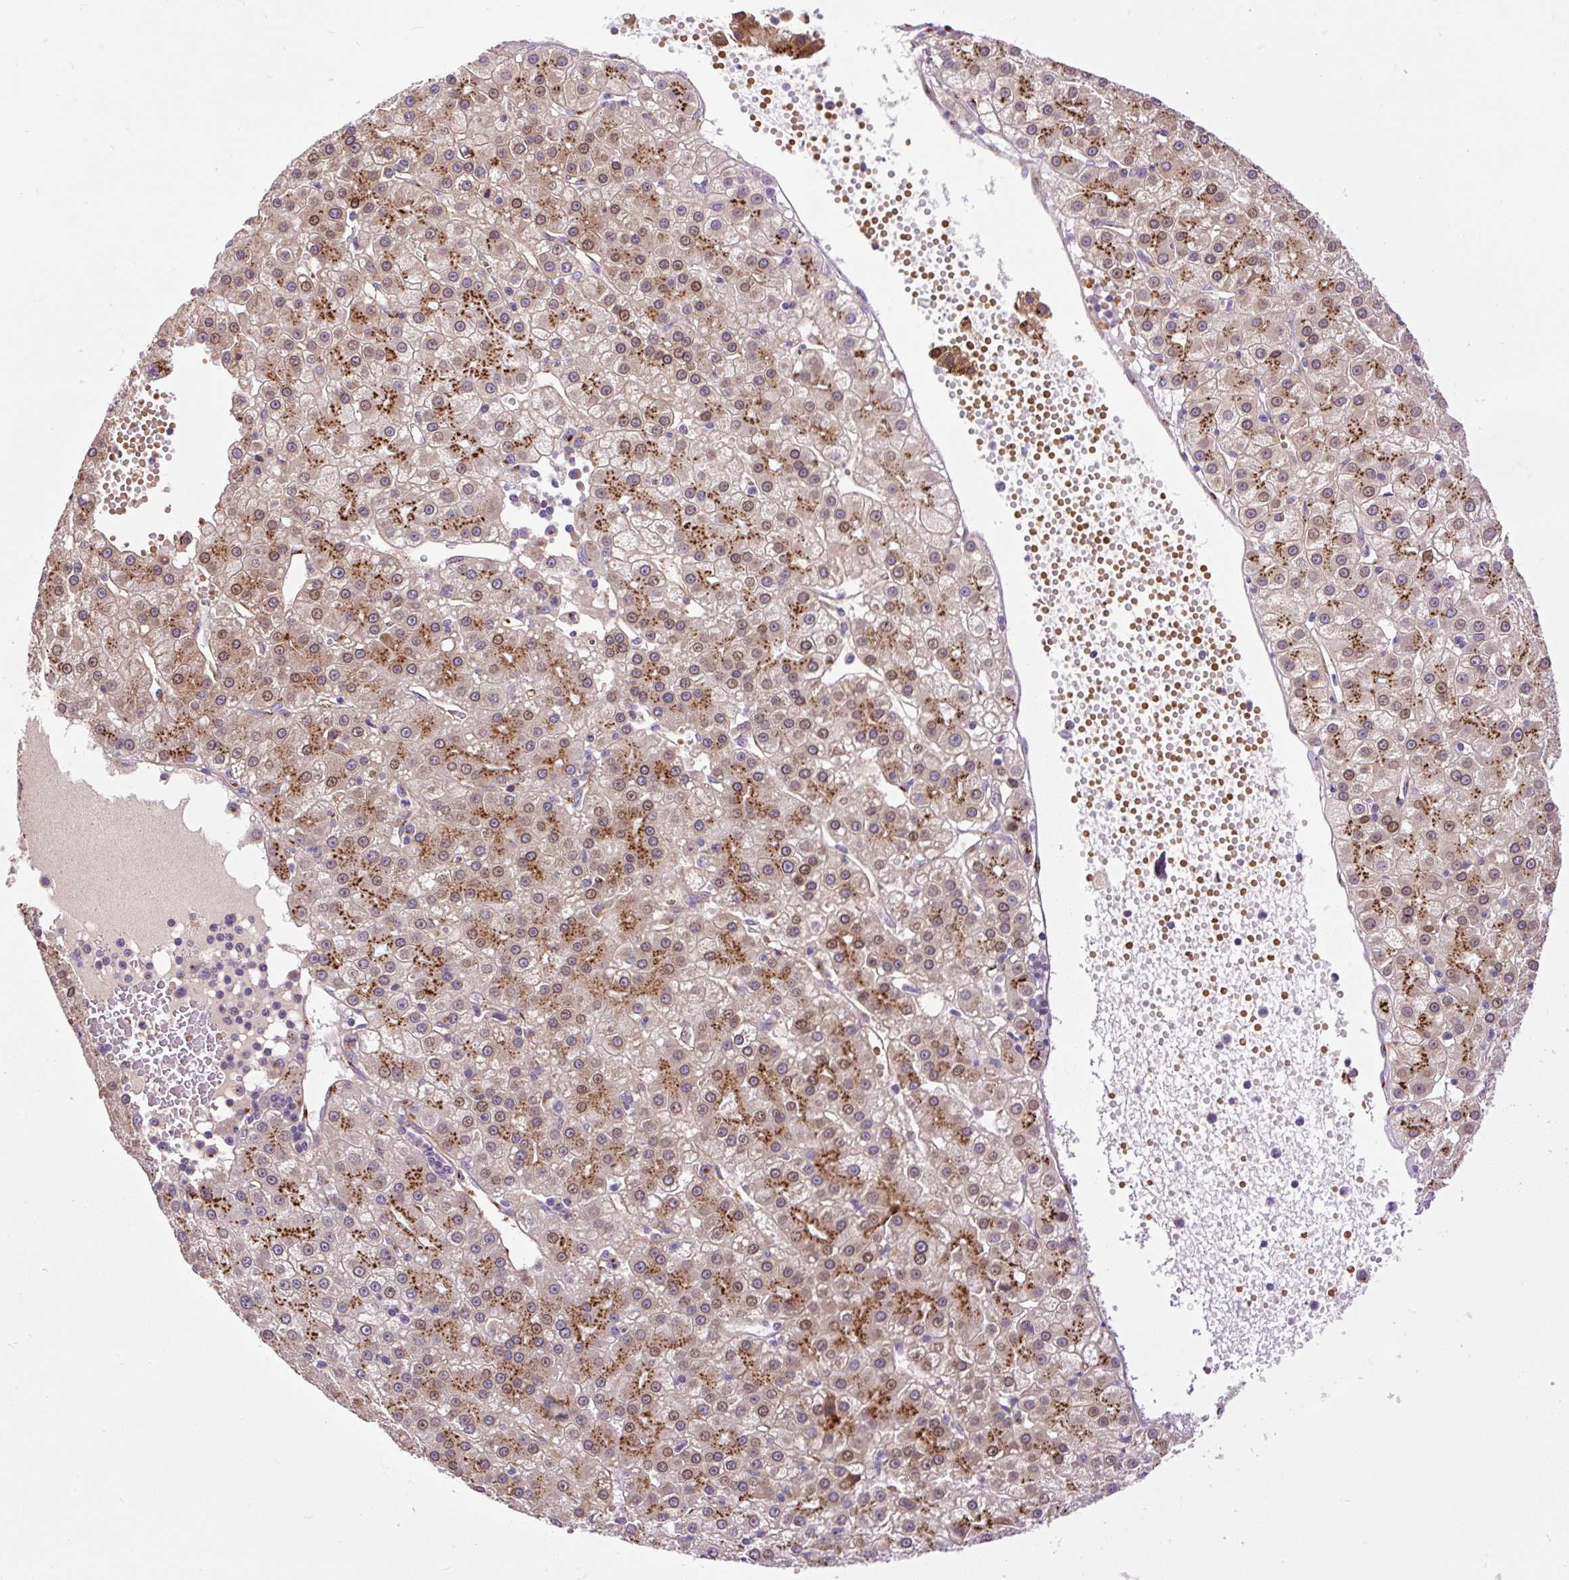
{"staining": {"intensity": "strong", "quantity": "25%-75%", "location": "cytoplasmic/membranous"}, "tissue": "liver cancer", "cell_type": "Tumor cells", "image_type": "cancer", "snomed": [{"axis": "morphology", "description": "Carcinoma, Hepatocellular, NOS"}, {"axis": "topography", "description": "Liver"}], "caption": "An IHC micrograph of tumor tissue is shown. Protein staining in brown shows strong cytoplasmic/membranous positivity in liver cancer (hepatocellular carcinoma) within tumor cells.", "gene": "MSMP", "patient": {"sex": "male", "age": 76}}